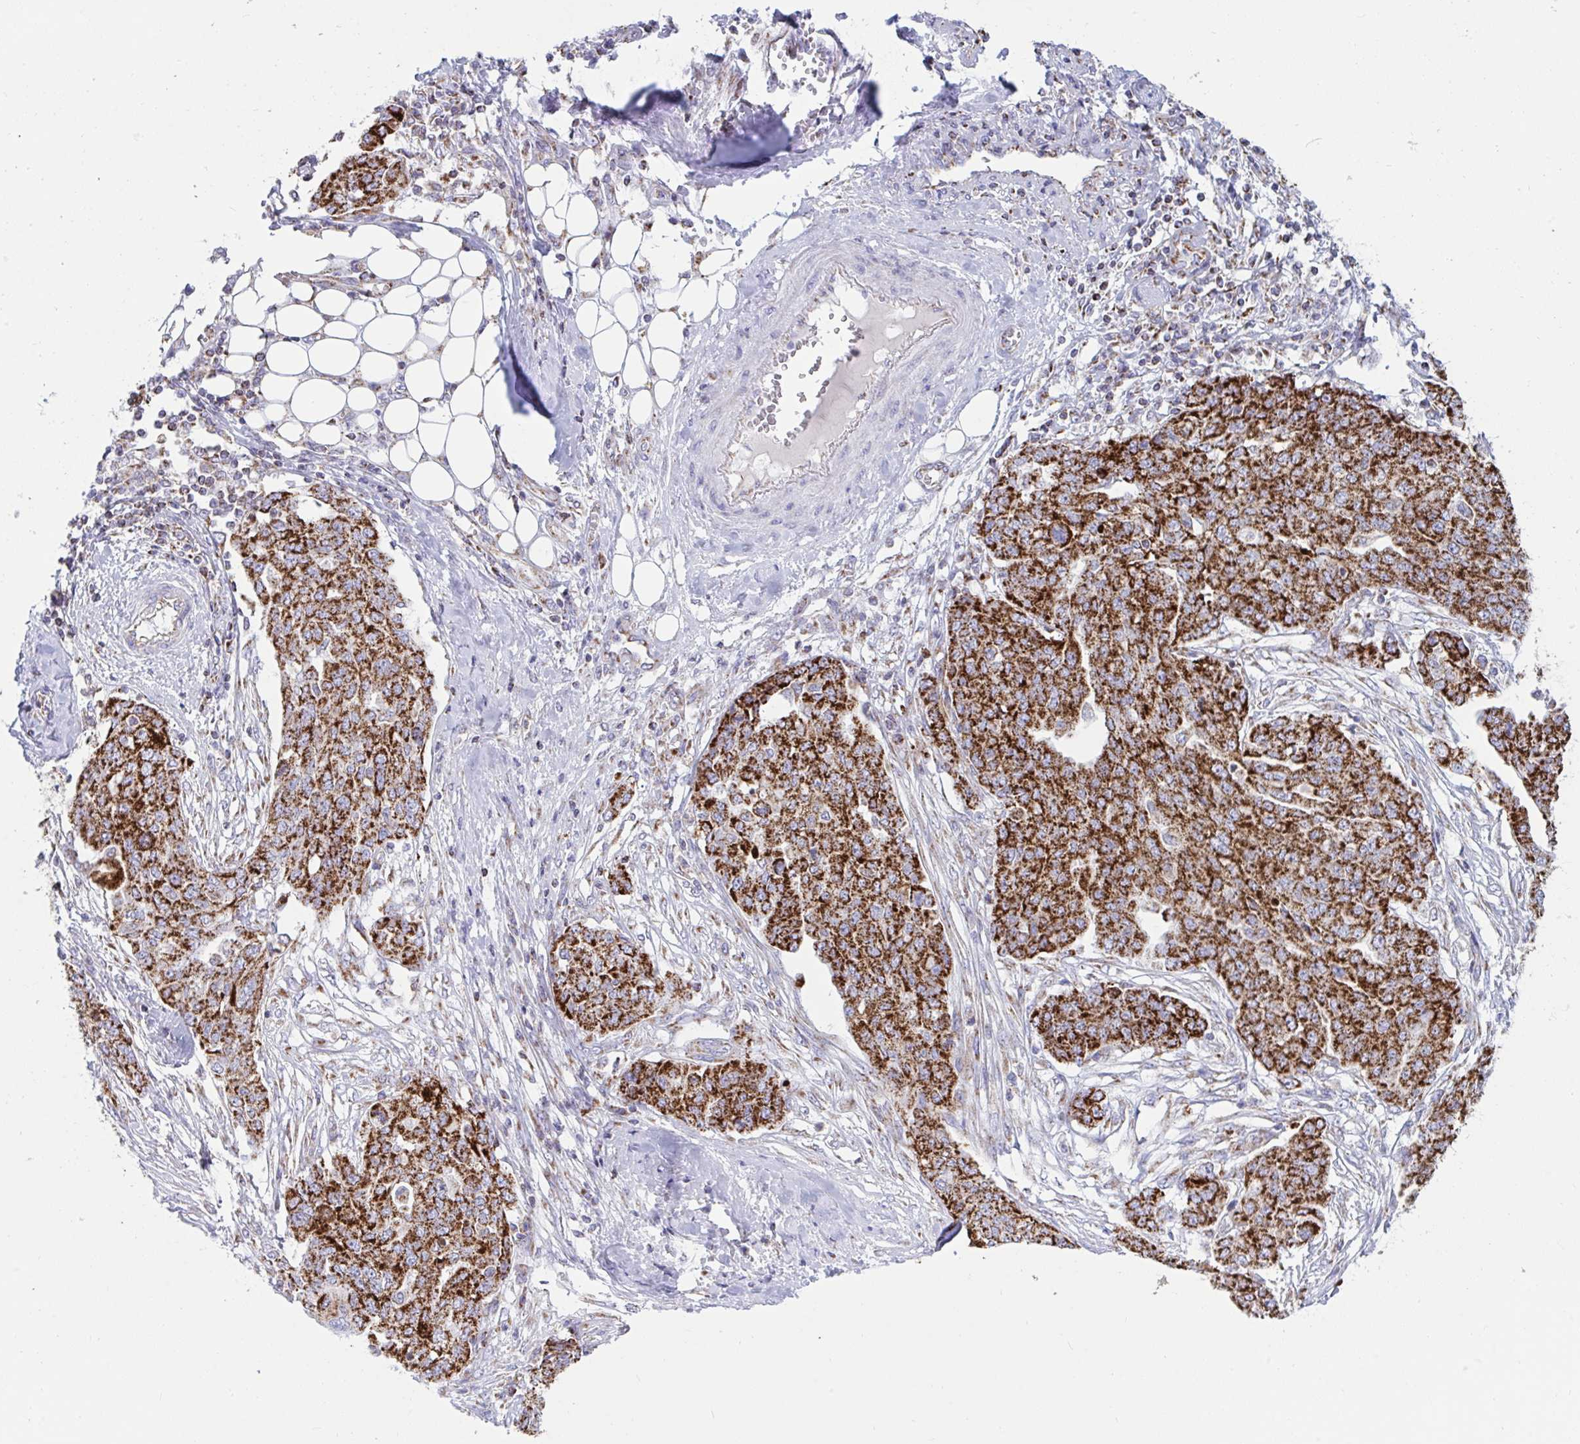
{"staining": {"intensity": "strong", "quantity": ">75%", "location": "cytoplasmic/membranous"}, "tissue": "ovarian cancer", "cell_type": "Tumor cells", "image_type": "cancer", "snomed": [{"axis": "morphology", "description": "Cystadenocarcinoma, serous, NOS"}, {"axis": "topography", "description": "Soft tissue"}, {"axis": "topography", "description": "Ovary"}], "caption": "A high-resolution photomicrograph shows immunohistochemistry (IHC) staining of ovarian serous cystadenocarcinoma, which shows strong cytoplasmic/membranous staining in about >75% of tumor cells.", "gene": "HSPE1", "patient": {"sex": "female", "age": 57}}